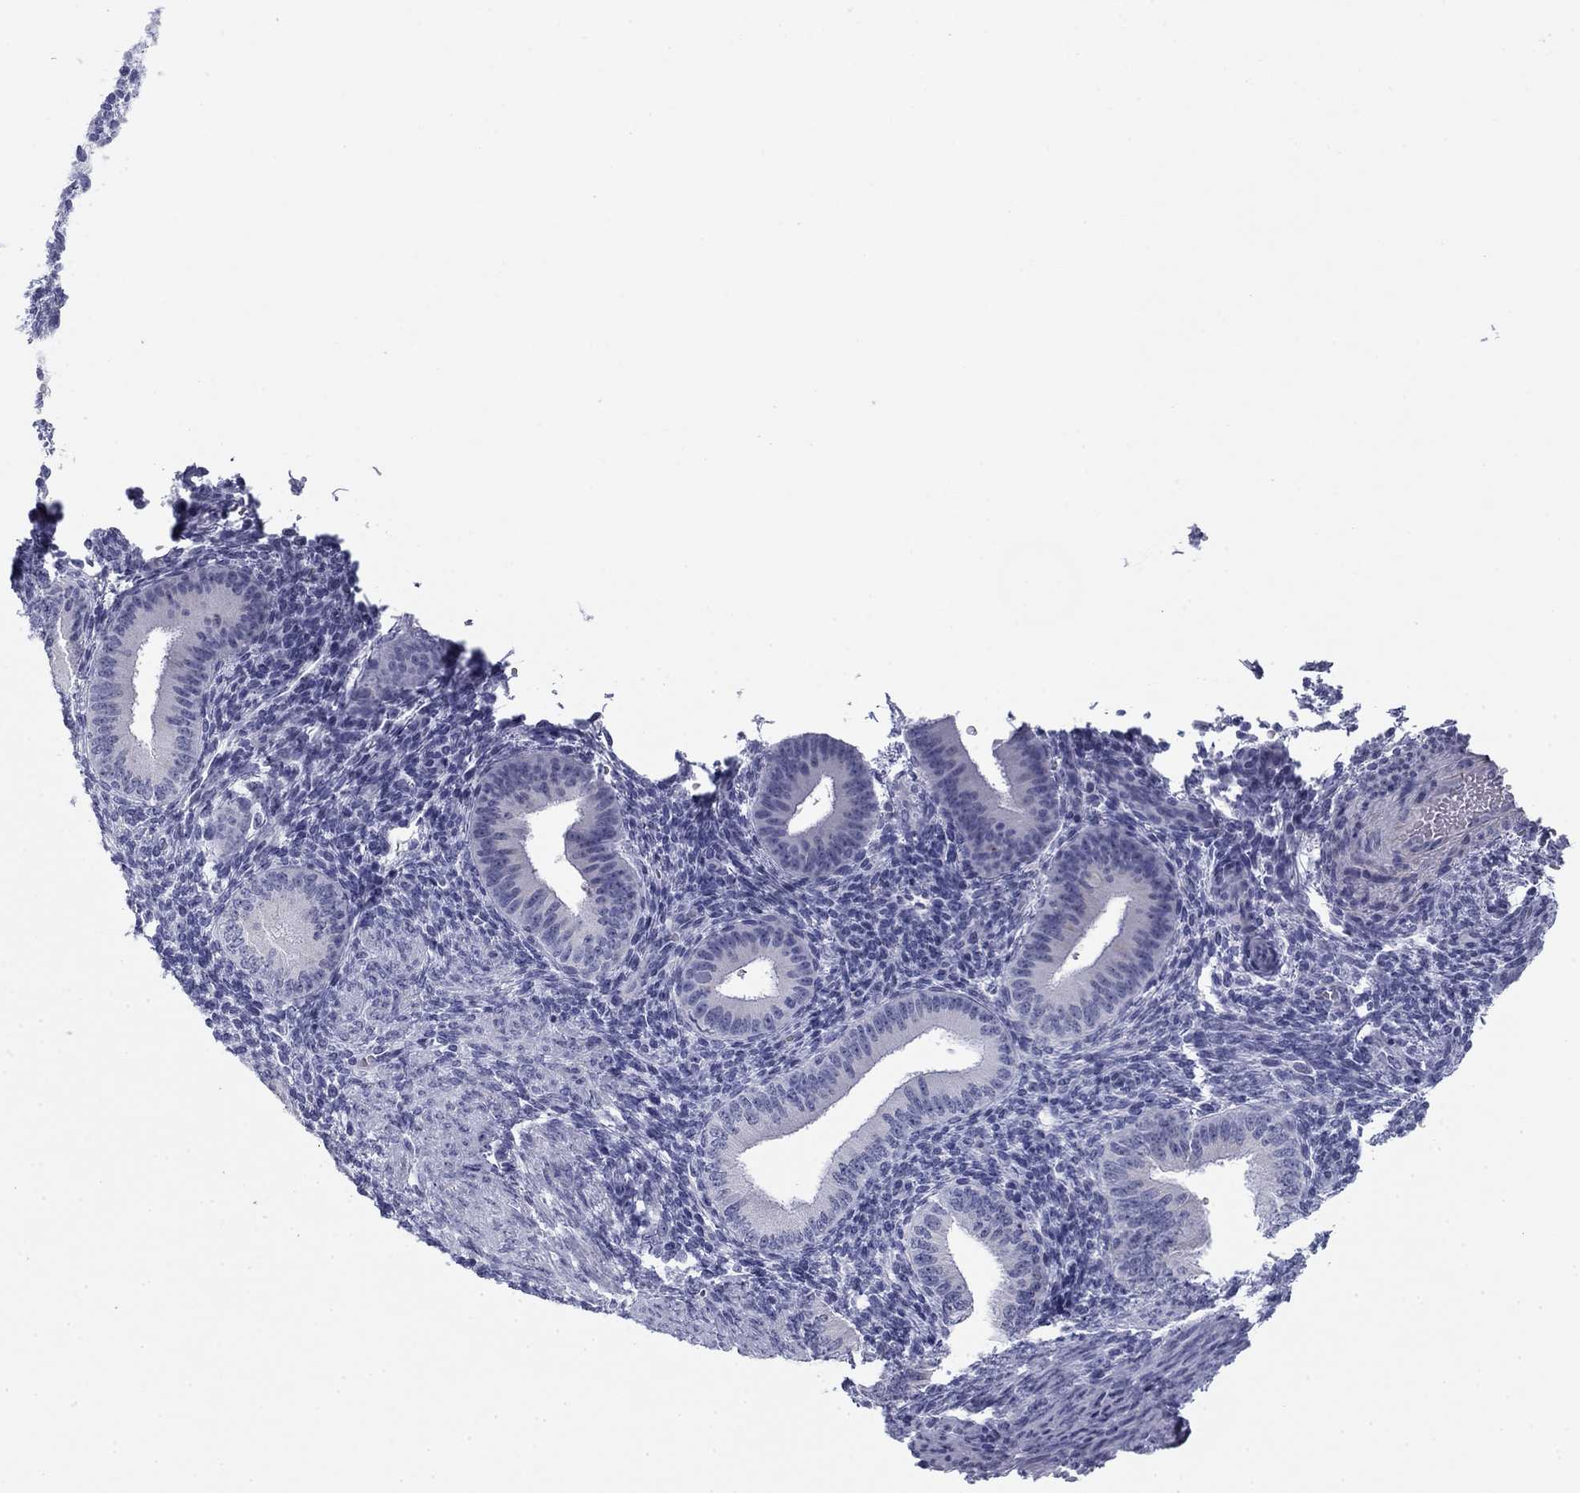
{"staining": {"intensity": "negative", "quantity": "none", "location": "none"}, "tissue": "endometrium", "cell_type": "Cells in endometrial stroma", "image_type": "normal", "snomed": [{"axis": "morphology", "description": "Normal tissue, NOS"}, {"axis": "topography", "description": "Endometrium"}], "caption": "Immunohistochemical staining of unremarkable endometrium demonstrates no significant positivity in cells in endometrial stroma. The staining was performed using DAB to visualize the protein expression in brown, while the nuclei were stained in blue with hematoxylin (Magnification: 20x).", "gene": "PRPH", "patient": {"sex": "female", "age": 39}}